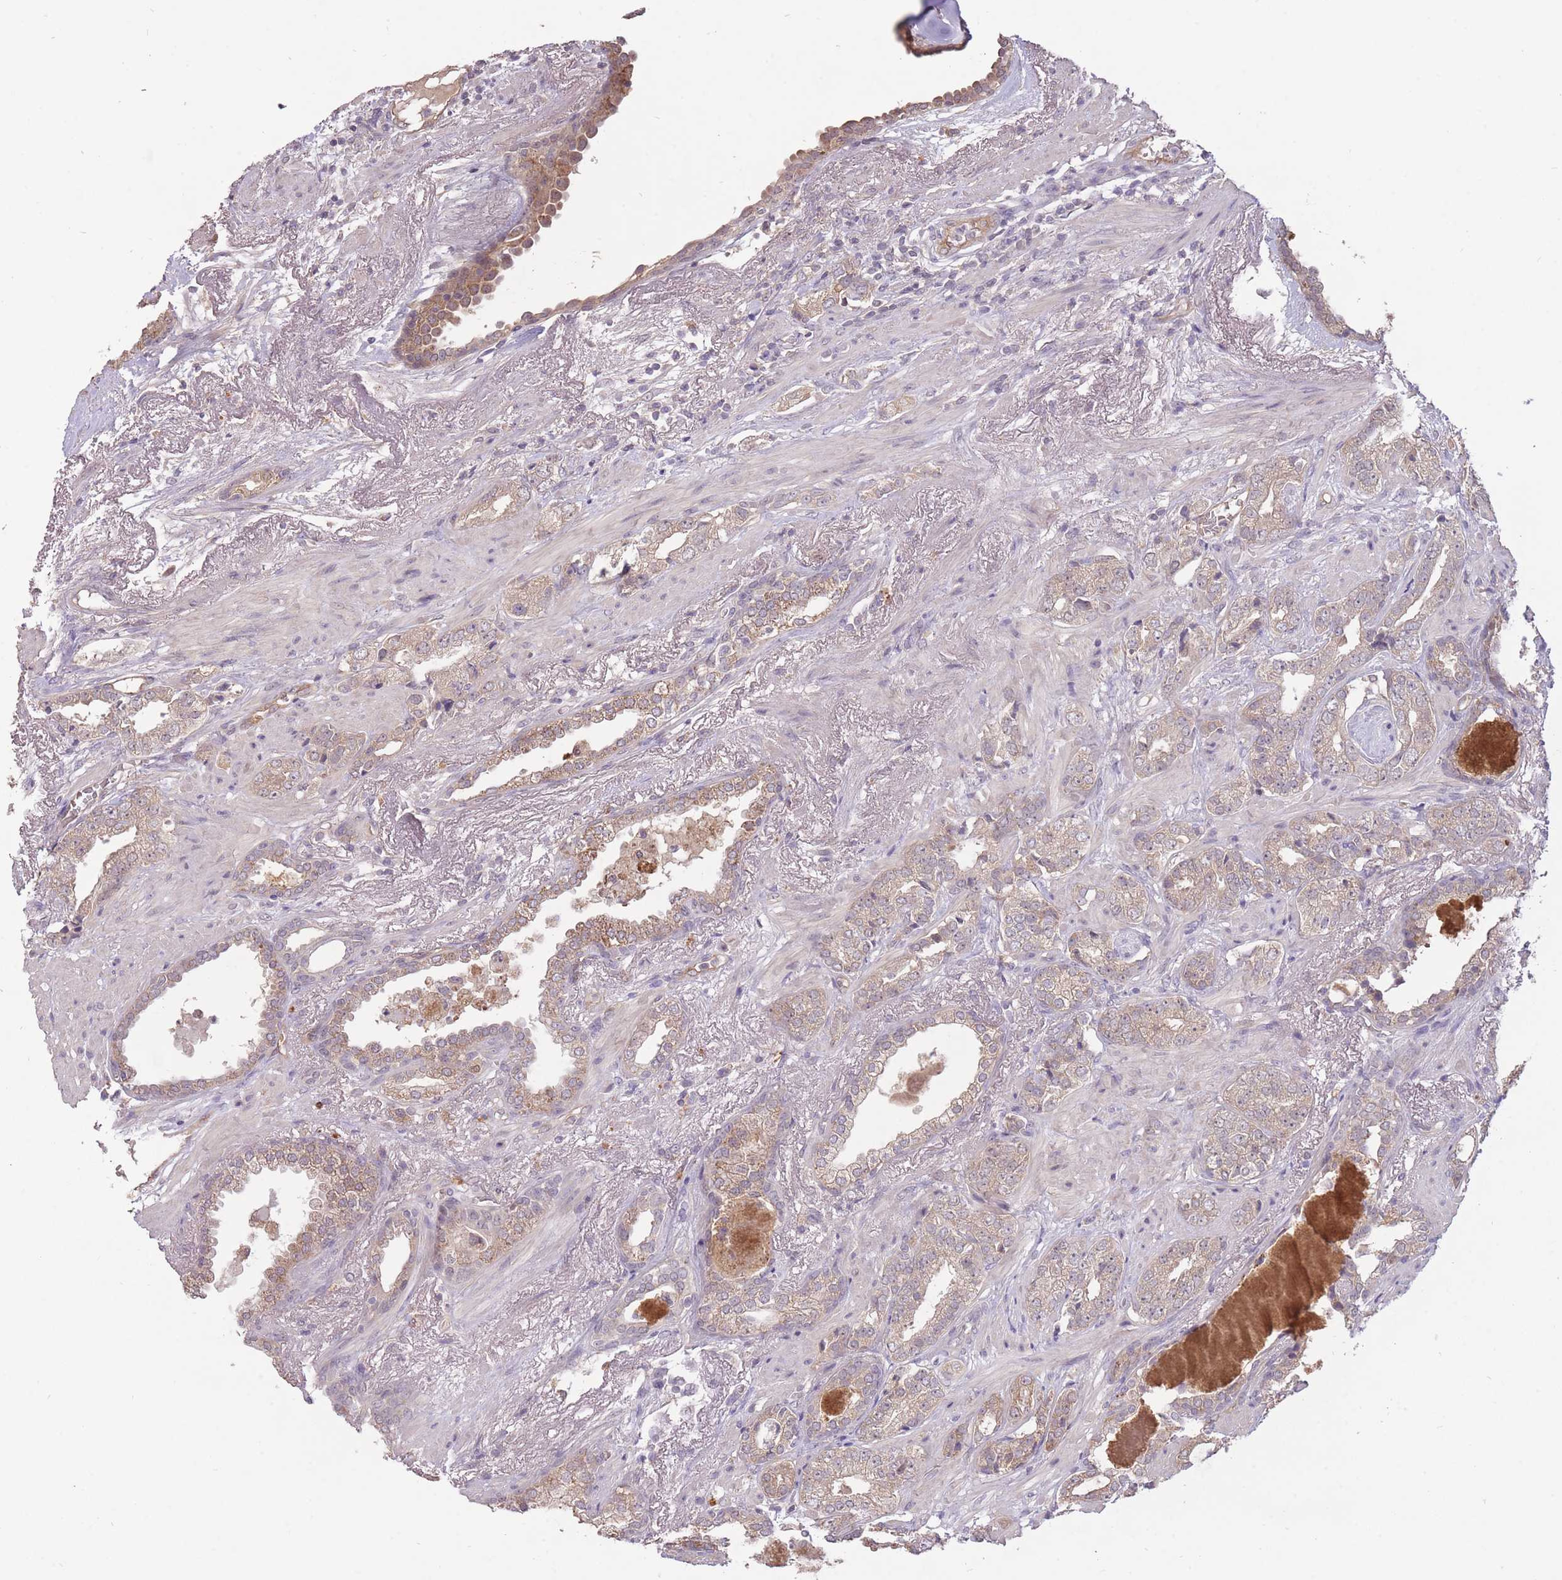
{"staining": {"intensity": "weak", "quantity": ">75%", "location": "cytoplasmic/membranous"}, "tissue": "prostate cancer", "cell_type": "Tumor cells", "image_type": "cancer", "snomed": [{"axis": "morphology", "description": "Adenocarcinoma, High grade"}, {"axis": "topography", "description": "Prostate"}], "caption": "There is low levels of weak cytoplasmic/membranous positivity in tumor cells of prostate cancer, as demonstrated by immunohistochemical staining (brown color).", "gene": "LRATD2", "patient": {"sex": "male", "age": 71}}